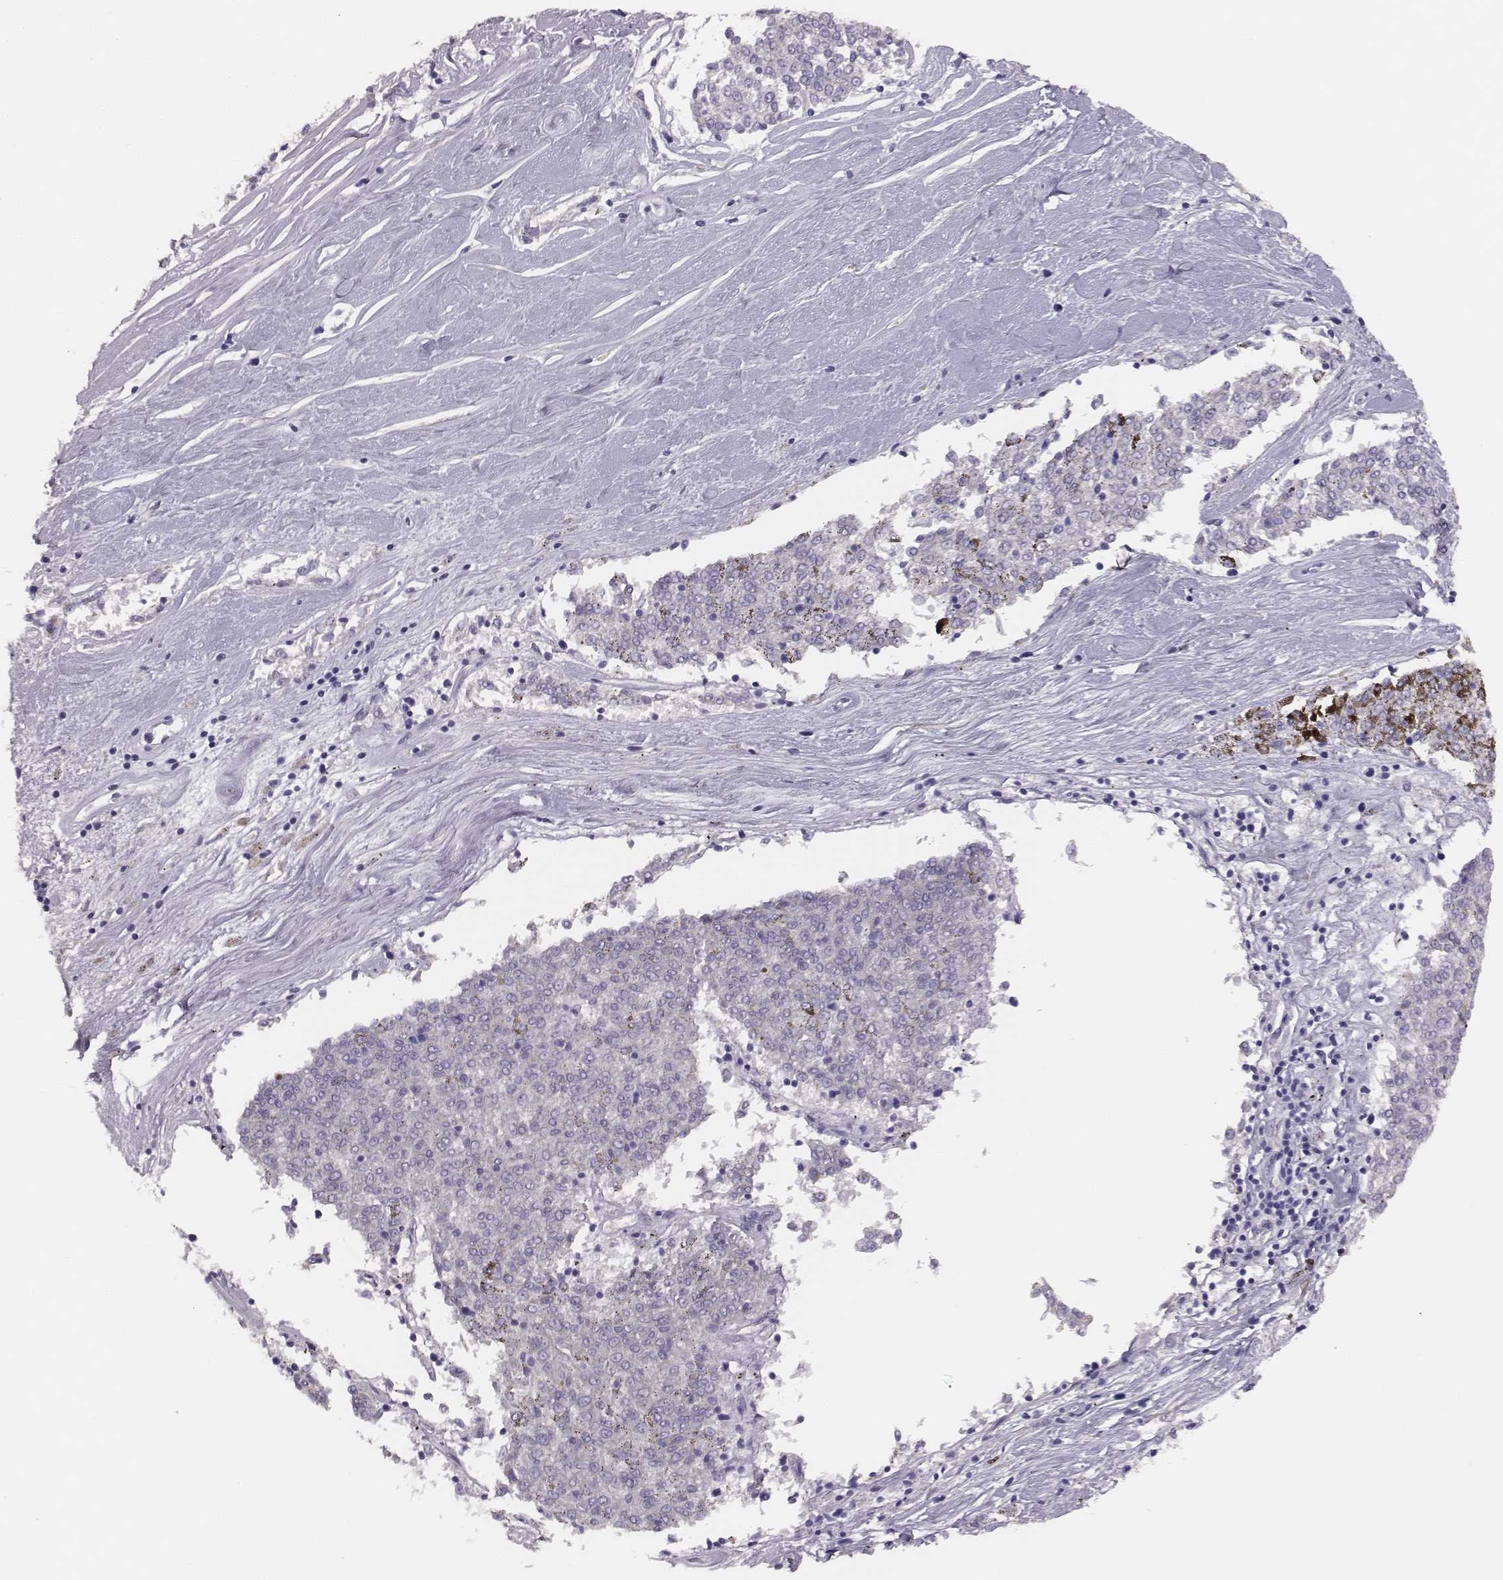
{"staining": {"intensity": "negative", "quantity": "none", "location": "none"}, "tissue": "melanoma", "cell_type": "Tumor cells", "image_type": "cancer", "snomed": [{"axis": "morphology", "description": "Malignant melanoma, NOS"}, {"axis": "topography", "description": "Skin"}], "caption": "Tumor cells show no significant protein positivity in melanoma. The staining was performed using DAB (3,3'-diaminobenzidine) to visualize the protein expression in brown, while the nuclei were stained in blue with hematoxylin (Magnification: 20x).", "gene": "GUCA1A", "patient": {"sex": "female", "age": 72}}